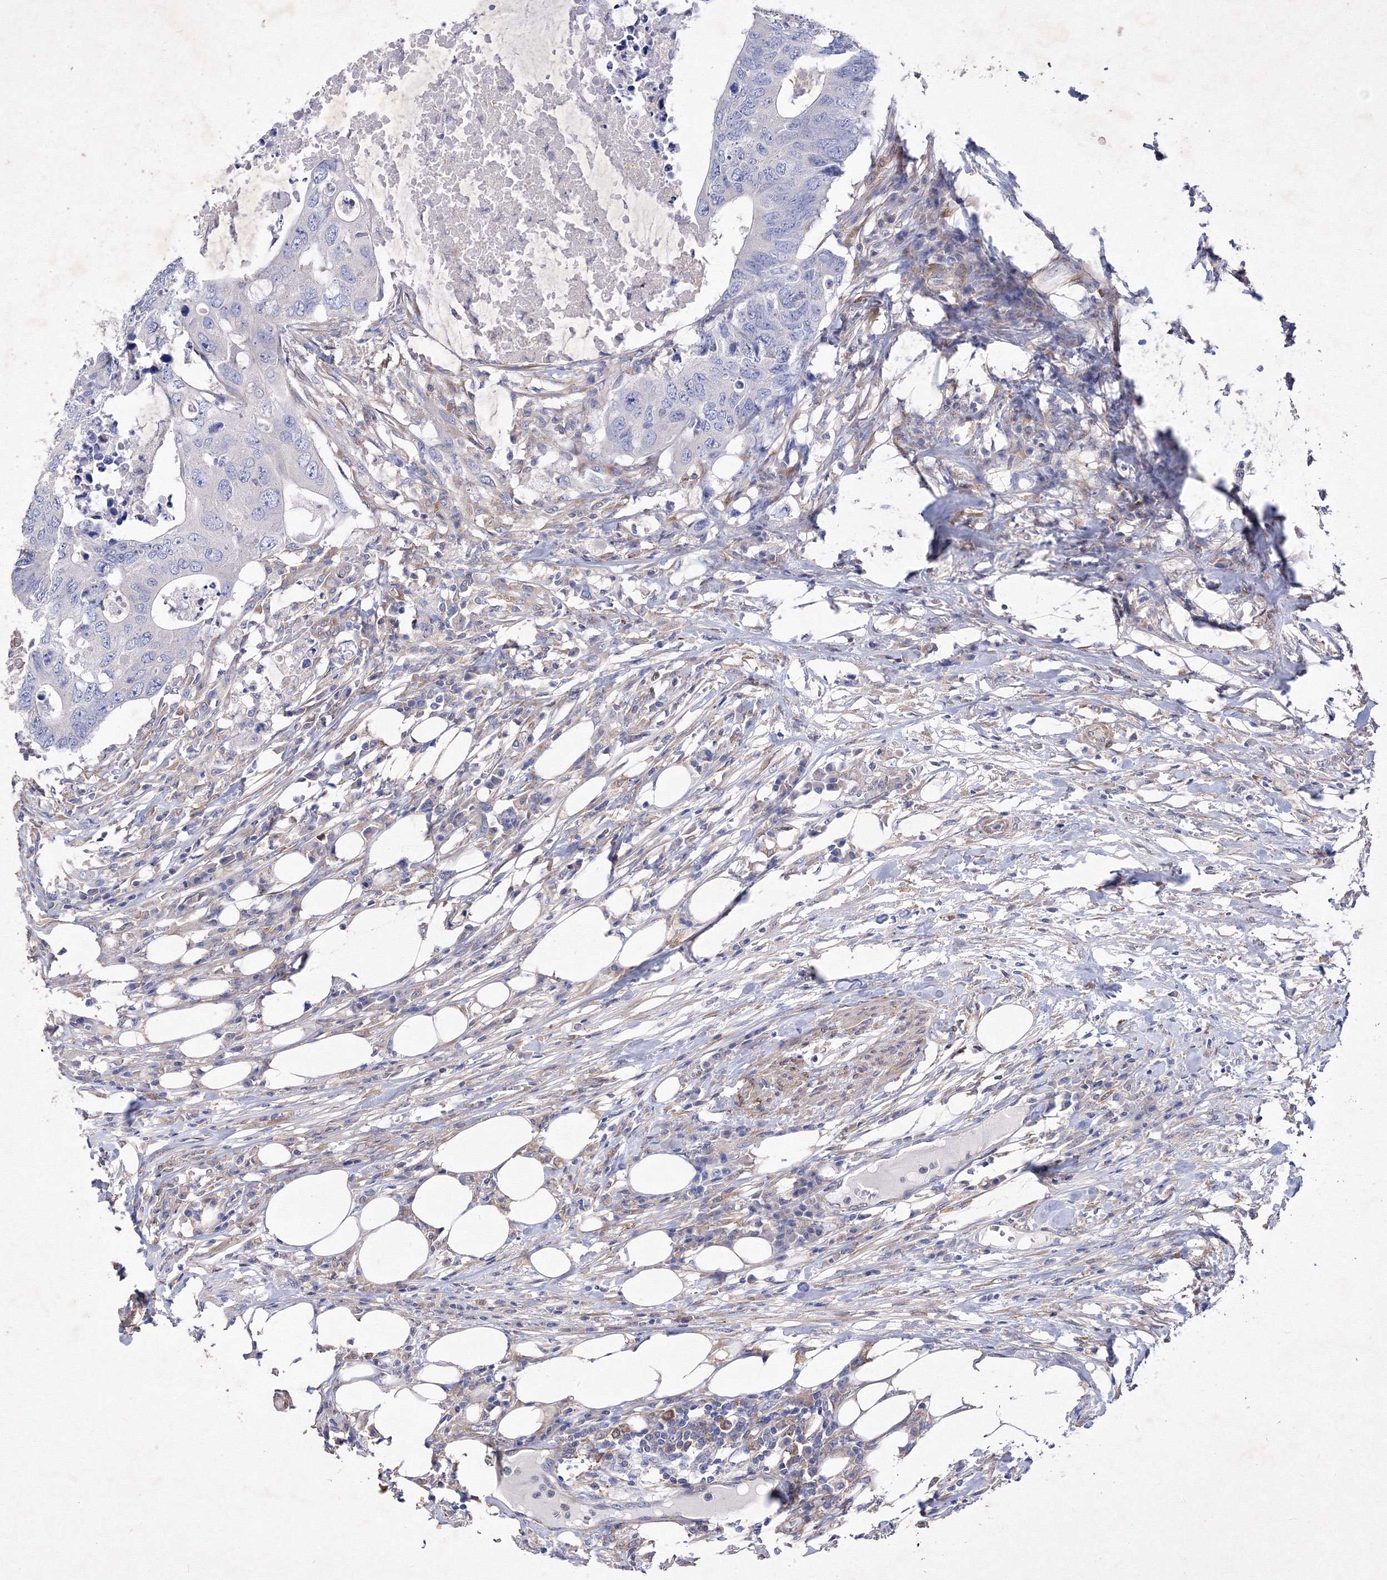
{"staining": {"intensity": "negative", "quantity": "none", "location": "none"}, "tissue": "colorectal cancer", "cell_type": "Tumor cells", "image_type": "cancer", "snomed": [{"axis": "morphology", "description": "Adenocarcinoma, NOS"}, {"axis": "topography", "description": "Colon"}], "caption": "This is an immunohistochemistry micrograph of colorectal adenocarcinoma. There is no expression in tumor cells.", "gene": "SNX18", "patient": {"sex": "male", "age": 71}}